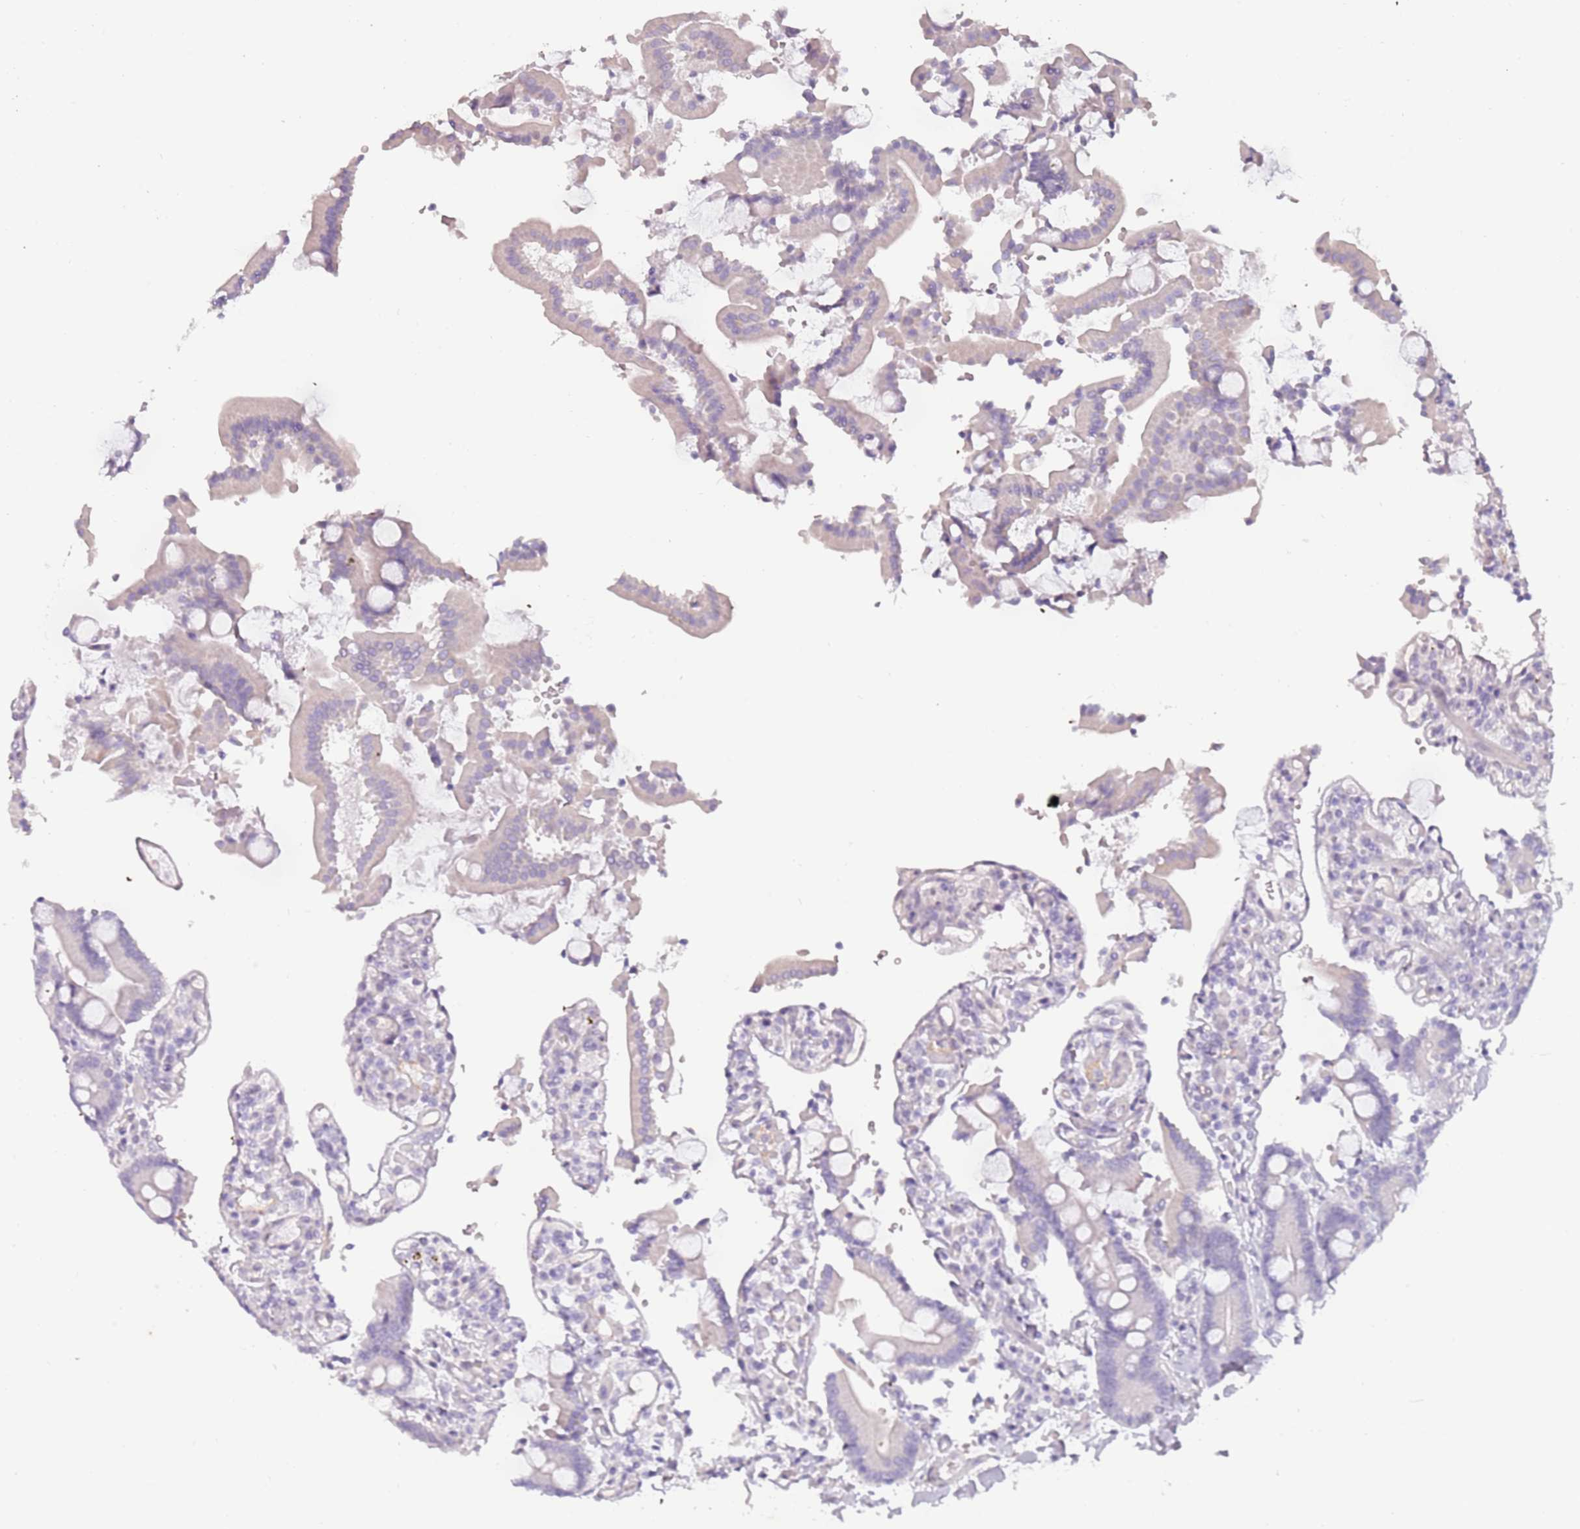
{"staining": {"intensity": "negative", "quantity": "none", "location": "none"}, "tissue": "duodenum", "cell_type": "Glandular cells", "image_type": "normal", "snomed": [{"axis": "morphology", "description": "Normal tissue, NOS"}, {"axis": "topography", "description": "Duodenum"}], "caption": "The image demonstrates no significant staining in glandular cells of duodenum.", "gene": "RFX2", "patient": {"sex": "male", "age": 55}}